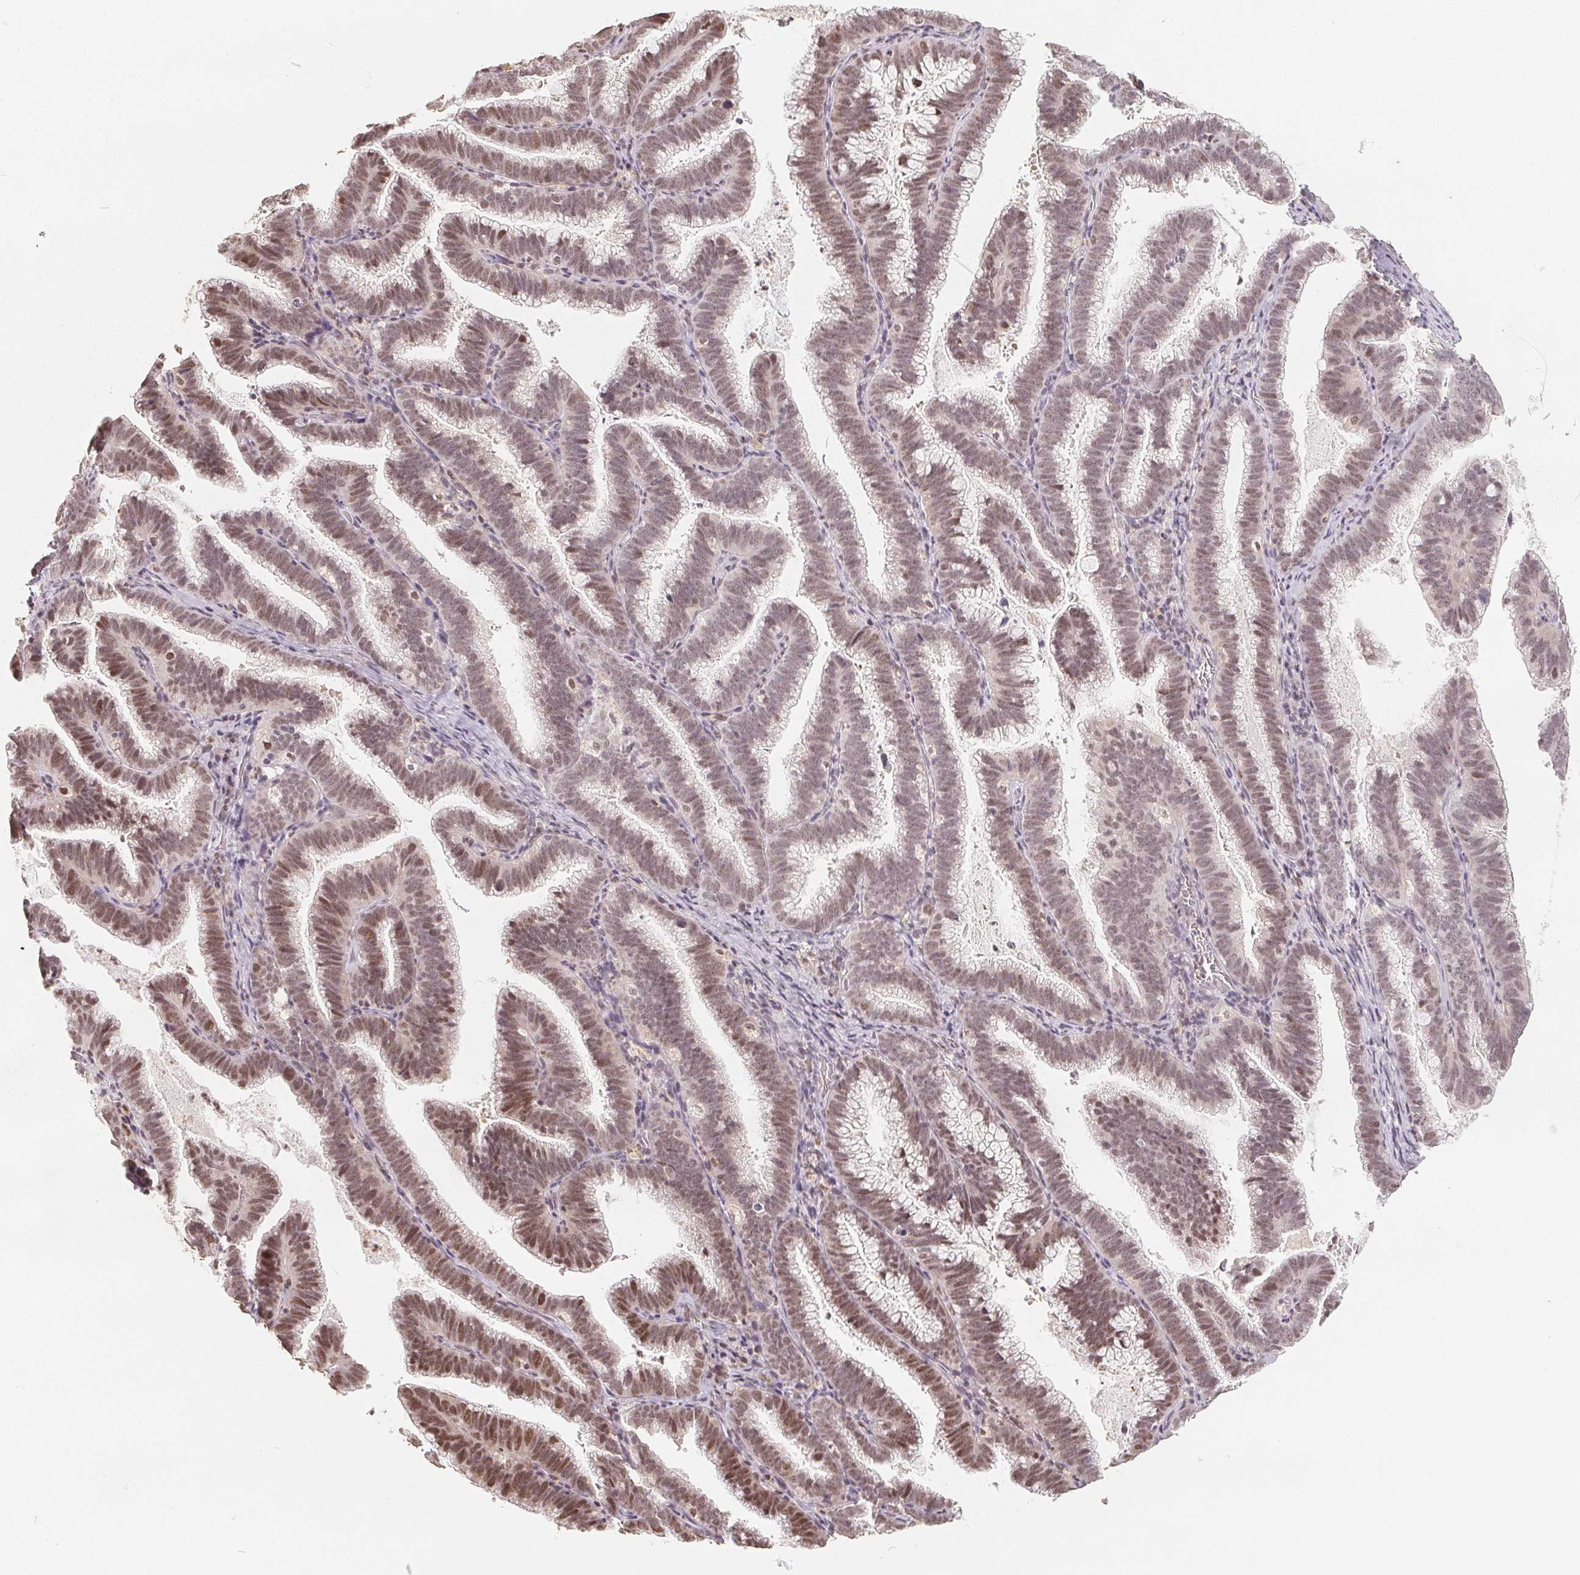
{"staining": {"intensity": "weak", "quantity": ">75%", "location": "nuclear"}, "tissue": "cervical cancer", "cell_type": "Tumor cells", "image_type": "cancer", "snomed": [{"axis": "morphology", "description": "Adenocarcinoma, NOS"}, {"axis": "topography", "description": "Cervix"}], "caption": "Cervical cancer stained with a protein marker displays weak staining in tumor cells.", "gene": "CCDC138", "patient": {"sex": "female", "age": 61}}